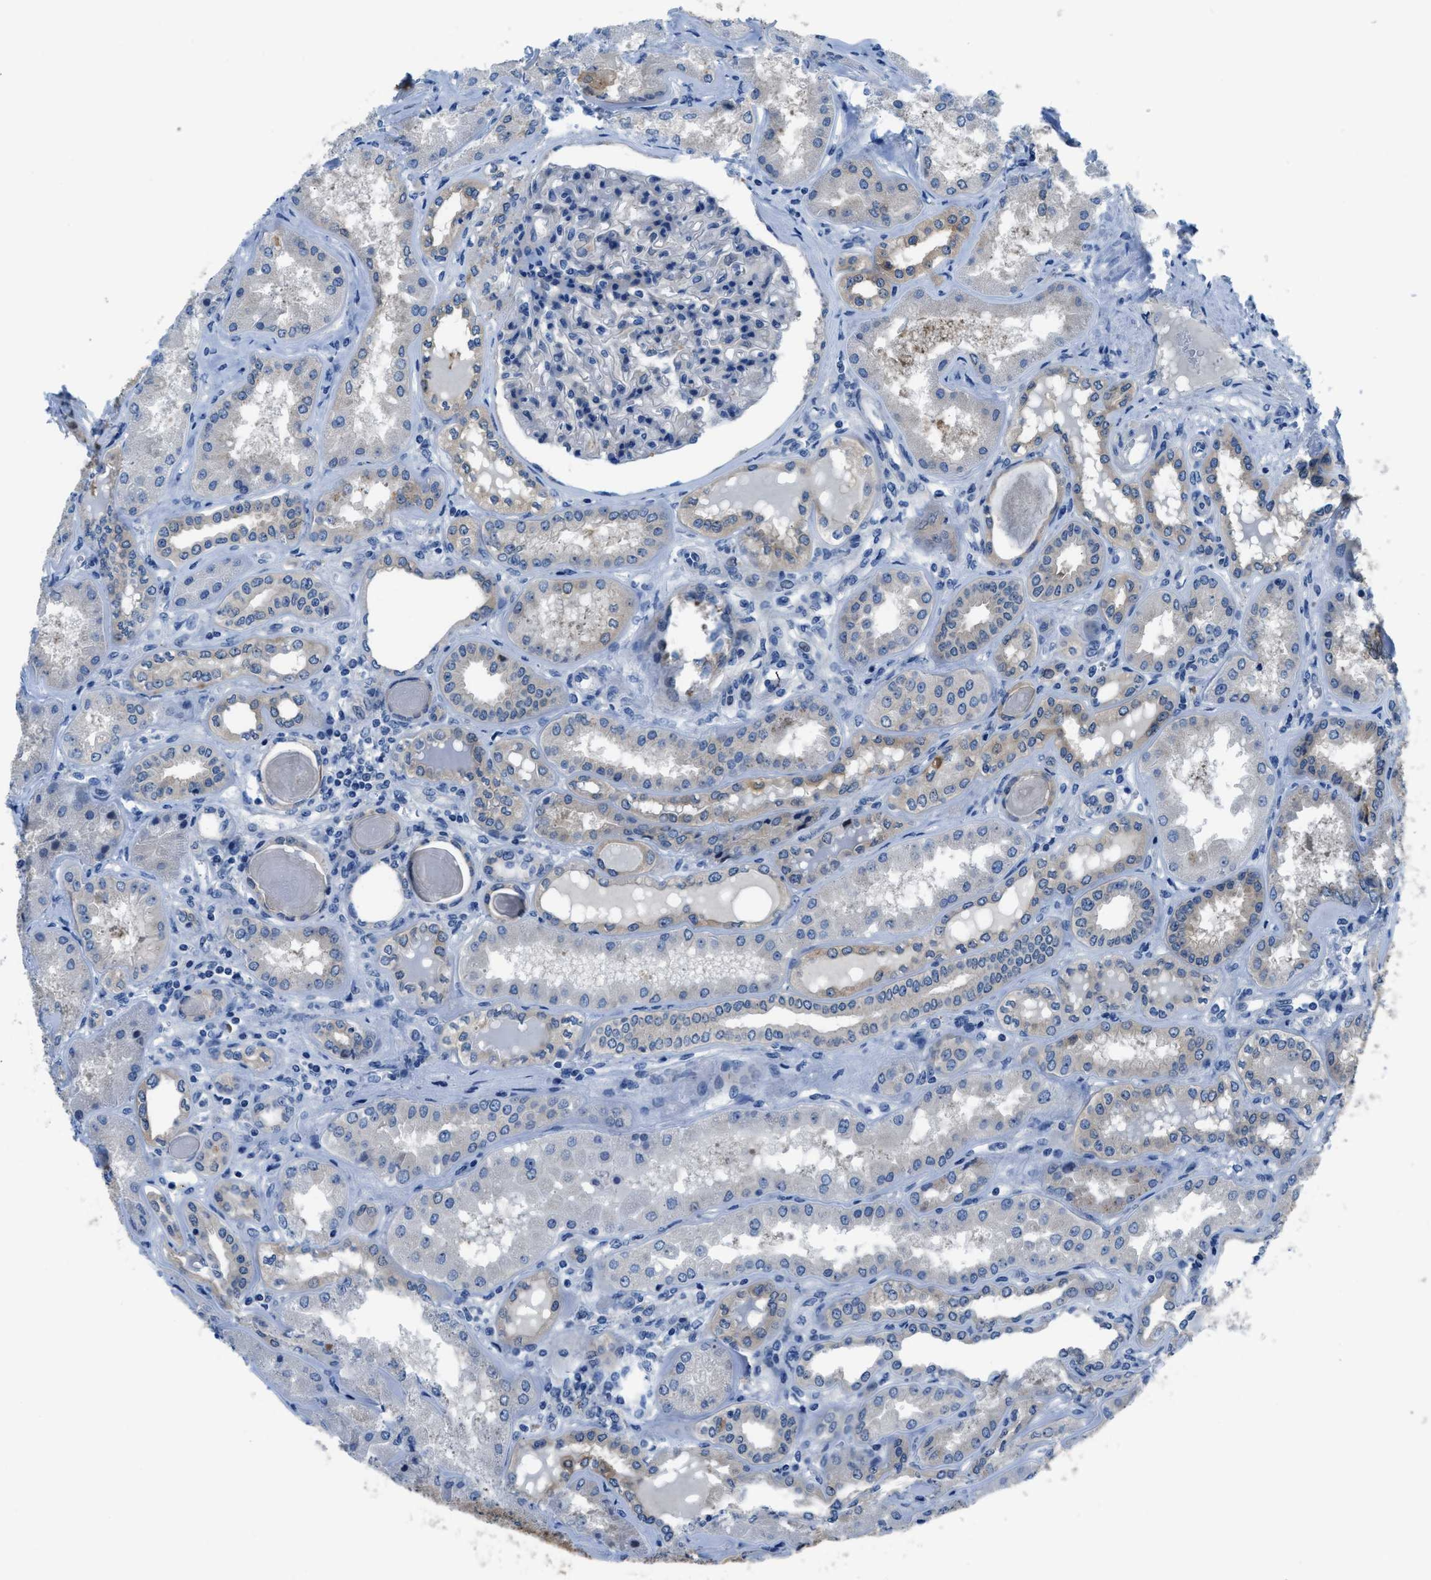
{"staining": {"intensity": "strong", "quantity": "<25%", "location": "cytoplasmic/membranous"}, "tissue": "kidney", "cell_type": "Cells in glomeruli", "image_type": "normal", "snomed": [{"axis": "morphology", "description": "Normal tissue, NOS"}, {"axis": "topography", "description": "Kidney"}], "caption": "Protein expression analysis of benign kidney reveals strong cytoplasmic/membranous staining in approximately <25% of cells in glomeruli.", "gene": "PFKP", "patient": {"sex": "female", "age": 56}}